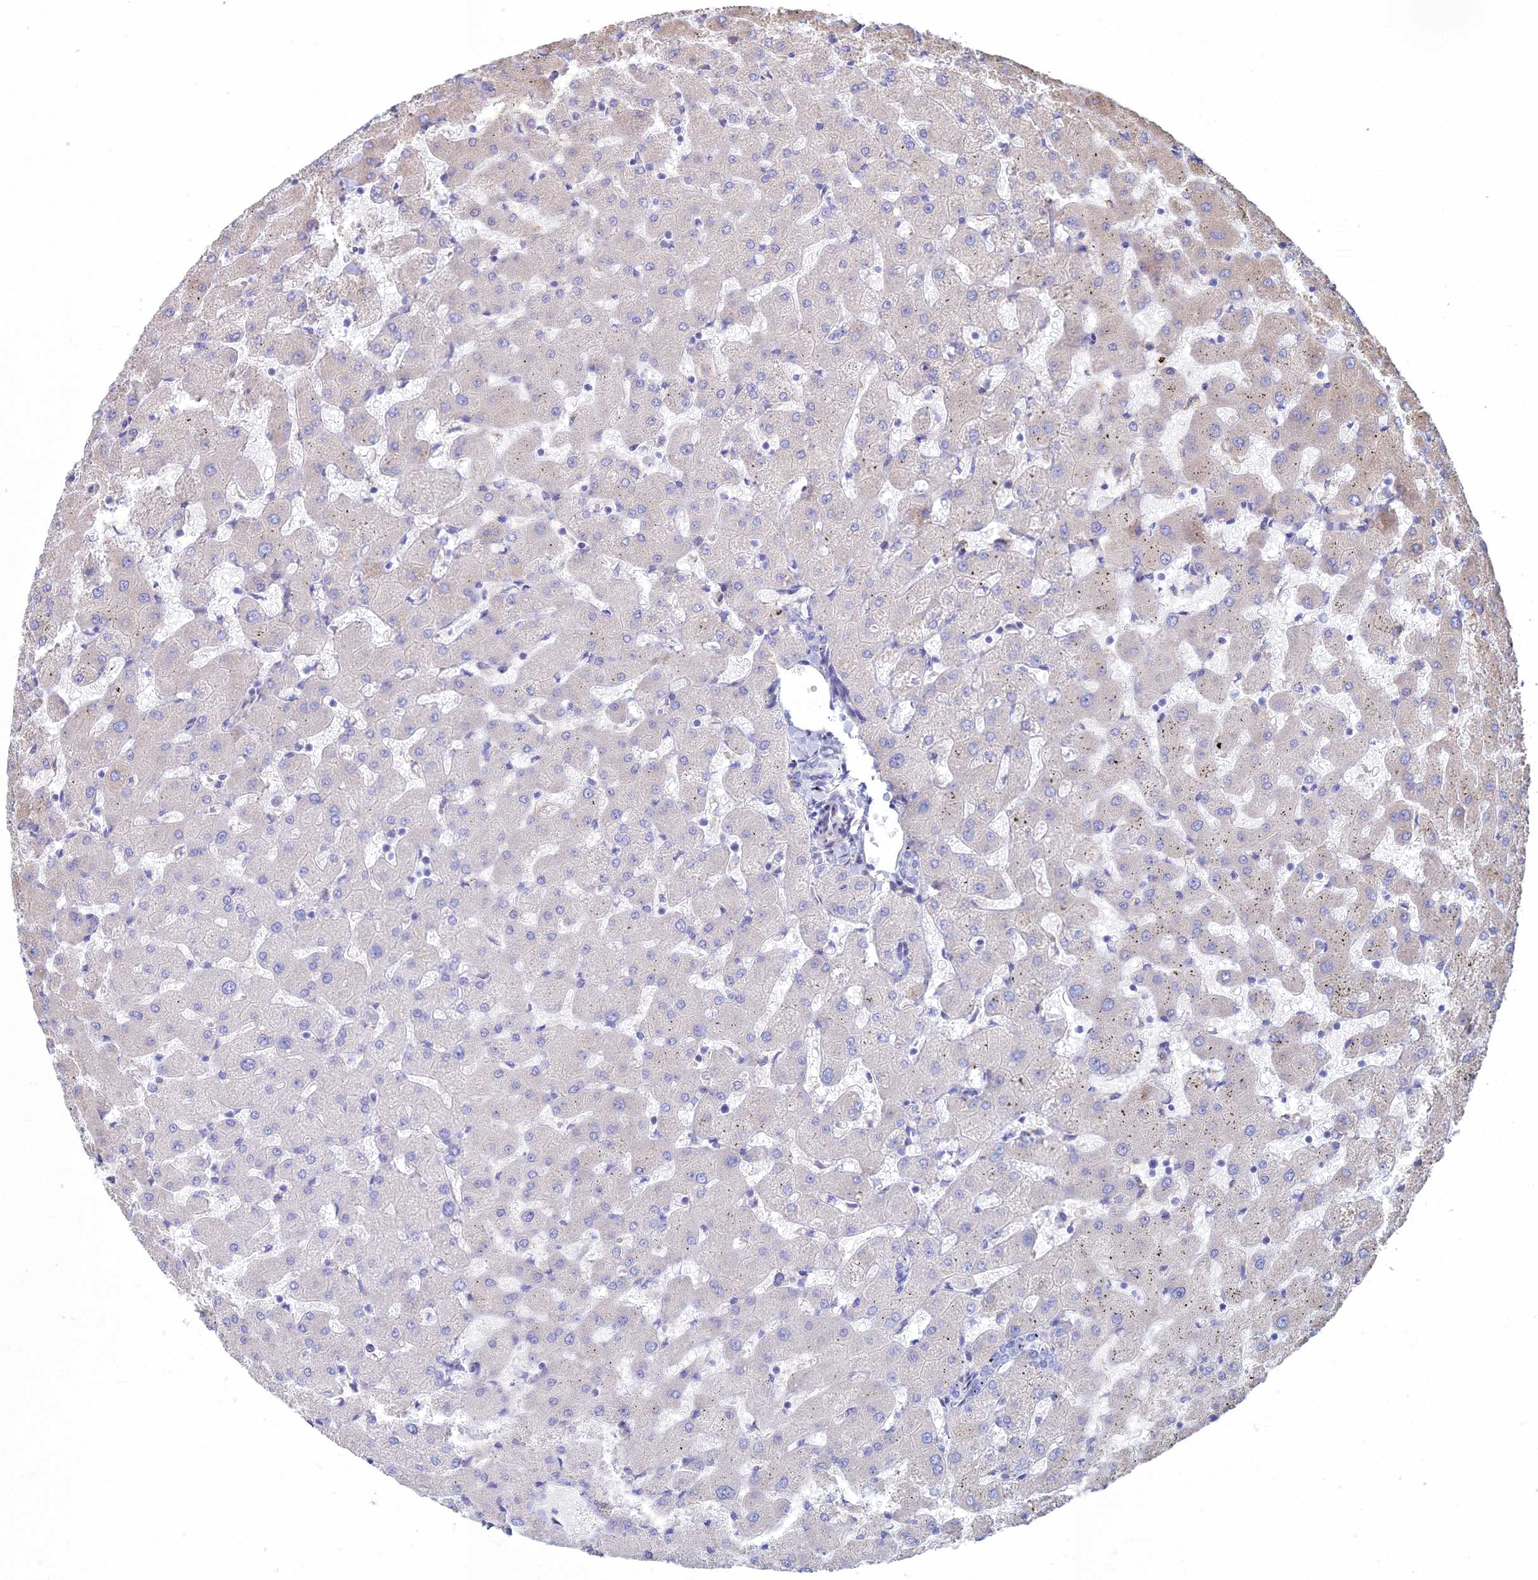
{"staining": {"intensity": "negative", "quantity": "none", "location": "none"}, "tissue": "liver", "cell_type": "Cholangiocytes", "image_type": "normal", "snomed": [{"axis": "morphology", "description": "Normal tissue, NOS"}, {"axis": "topography", "description": "Liver"}], "caption": "DAB immunohistochemical staining of normal human liver reveals no significant staining in cholangiocytes.", "gene": "CLVS2", "patient": {"sex": "female", "age": 63}}